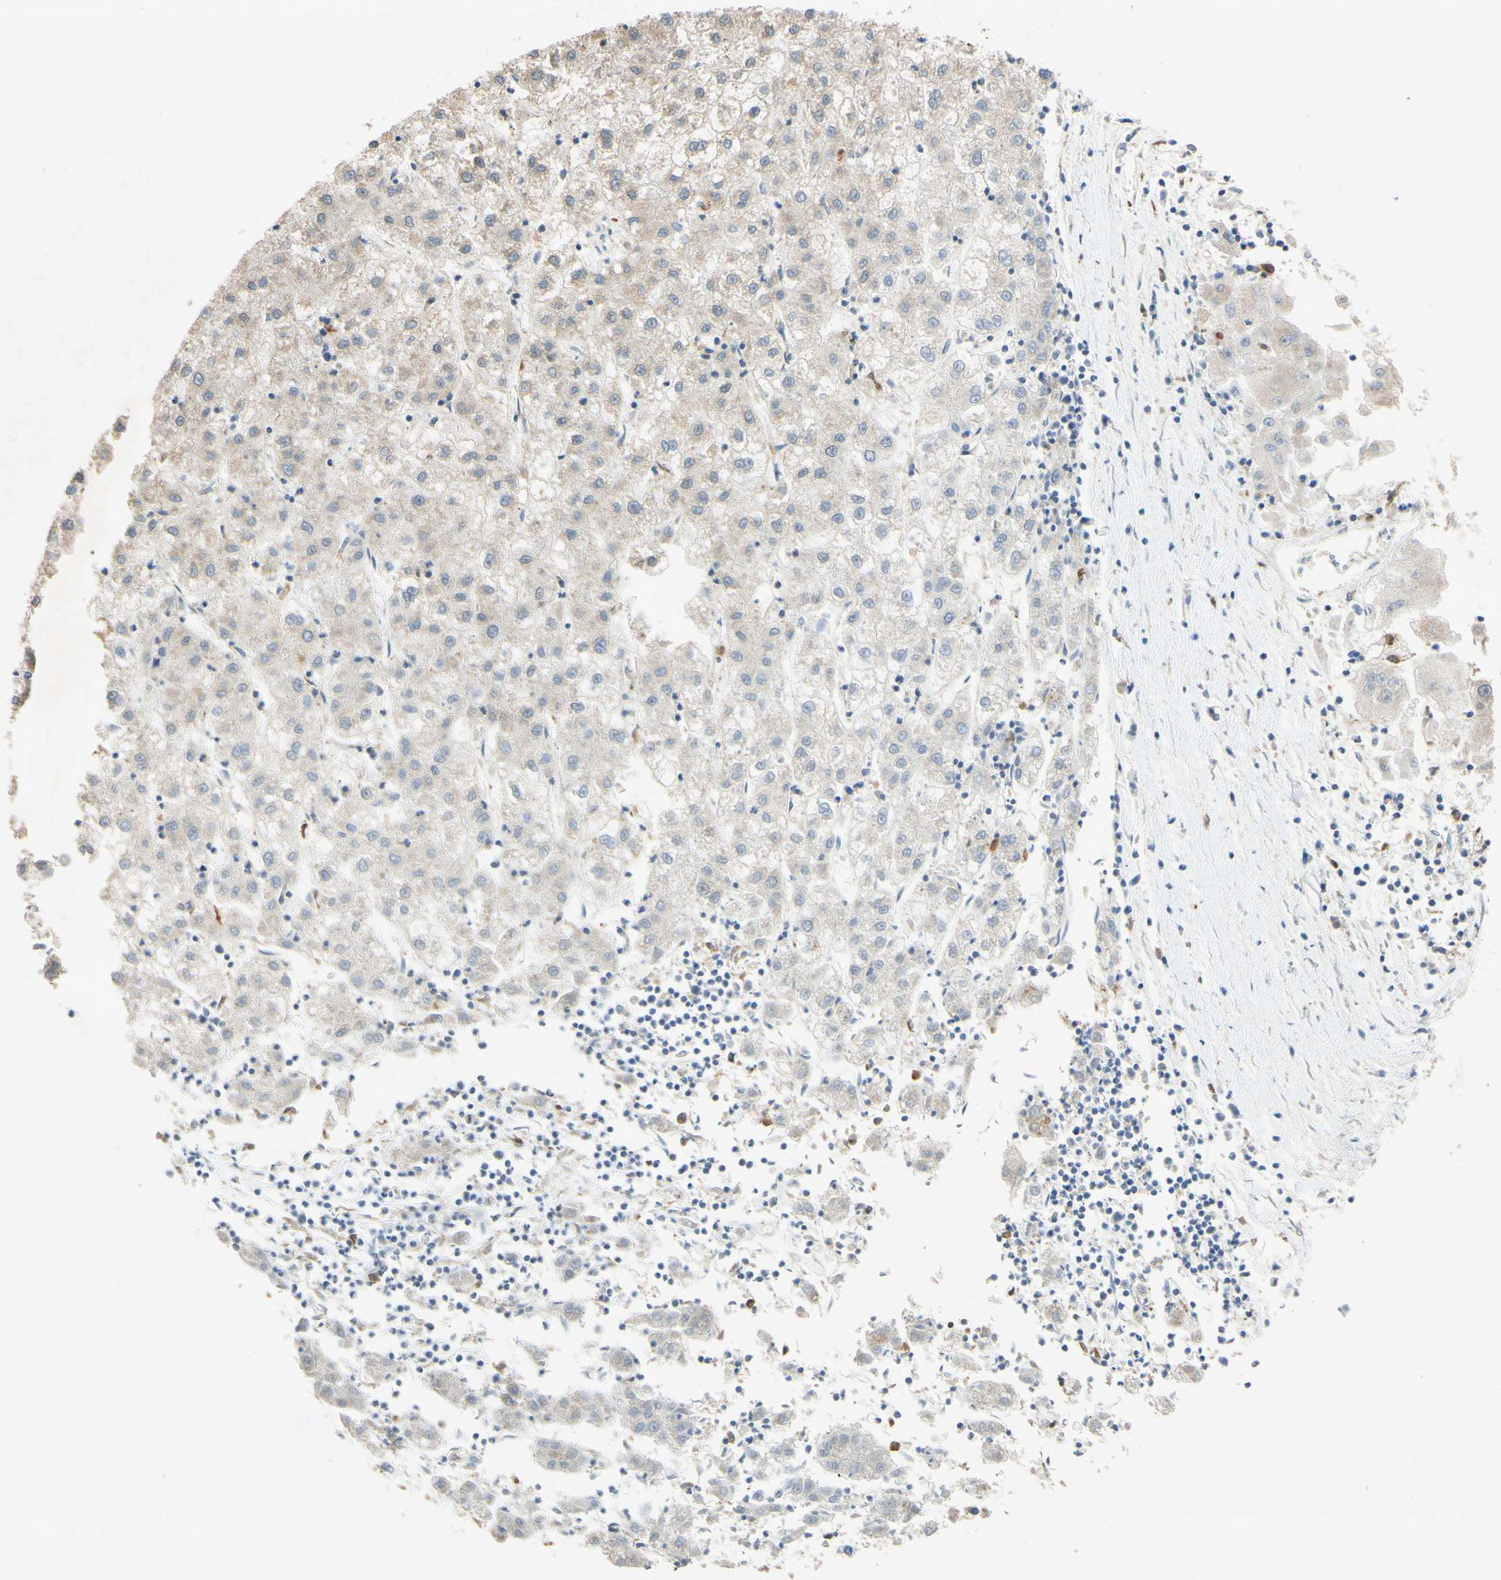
{"staining": {"intensity": "weak", "quantity": ">75%", "location": "cytoplasmic/membranous"}, "tissue": "liver cancer", "cell_type": "Tumor cells", "image_type": "cancer", "snomed": [{"axis": "morphology", "description": "Carcinoma, Hepatocellular, NOS"}, {"axis": "topography", "description": "Liver"}], "caption": "A low amount of weak cytoplasmic/membranous staining is appreciated in approximately >75% of tumor cells in liver cancer tissue. Ihc stains the protein in brown and the nuclei are stained blue.", "gene": "GATA1", "patient": {"sex": "male", "age": 72}}